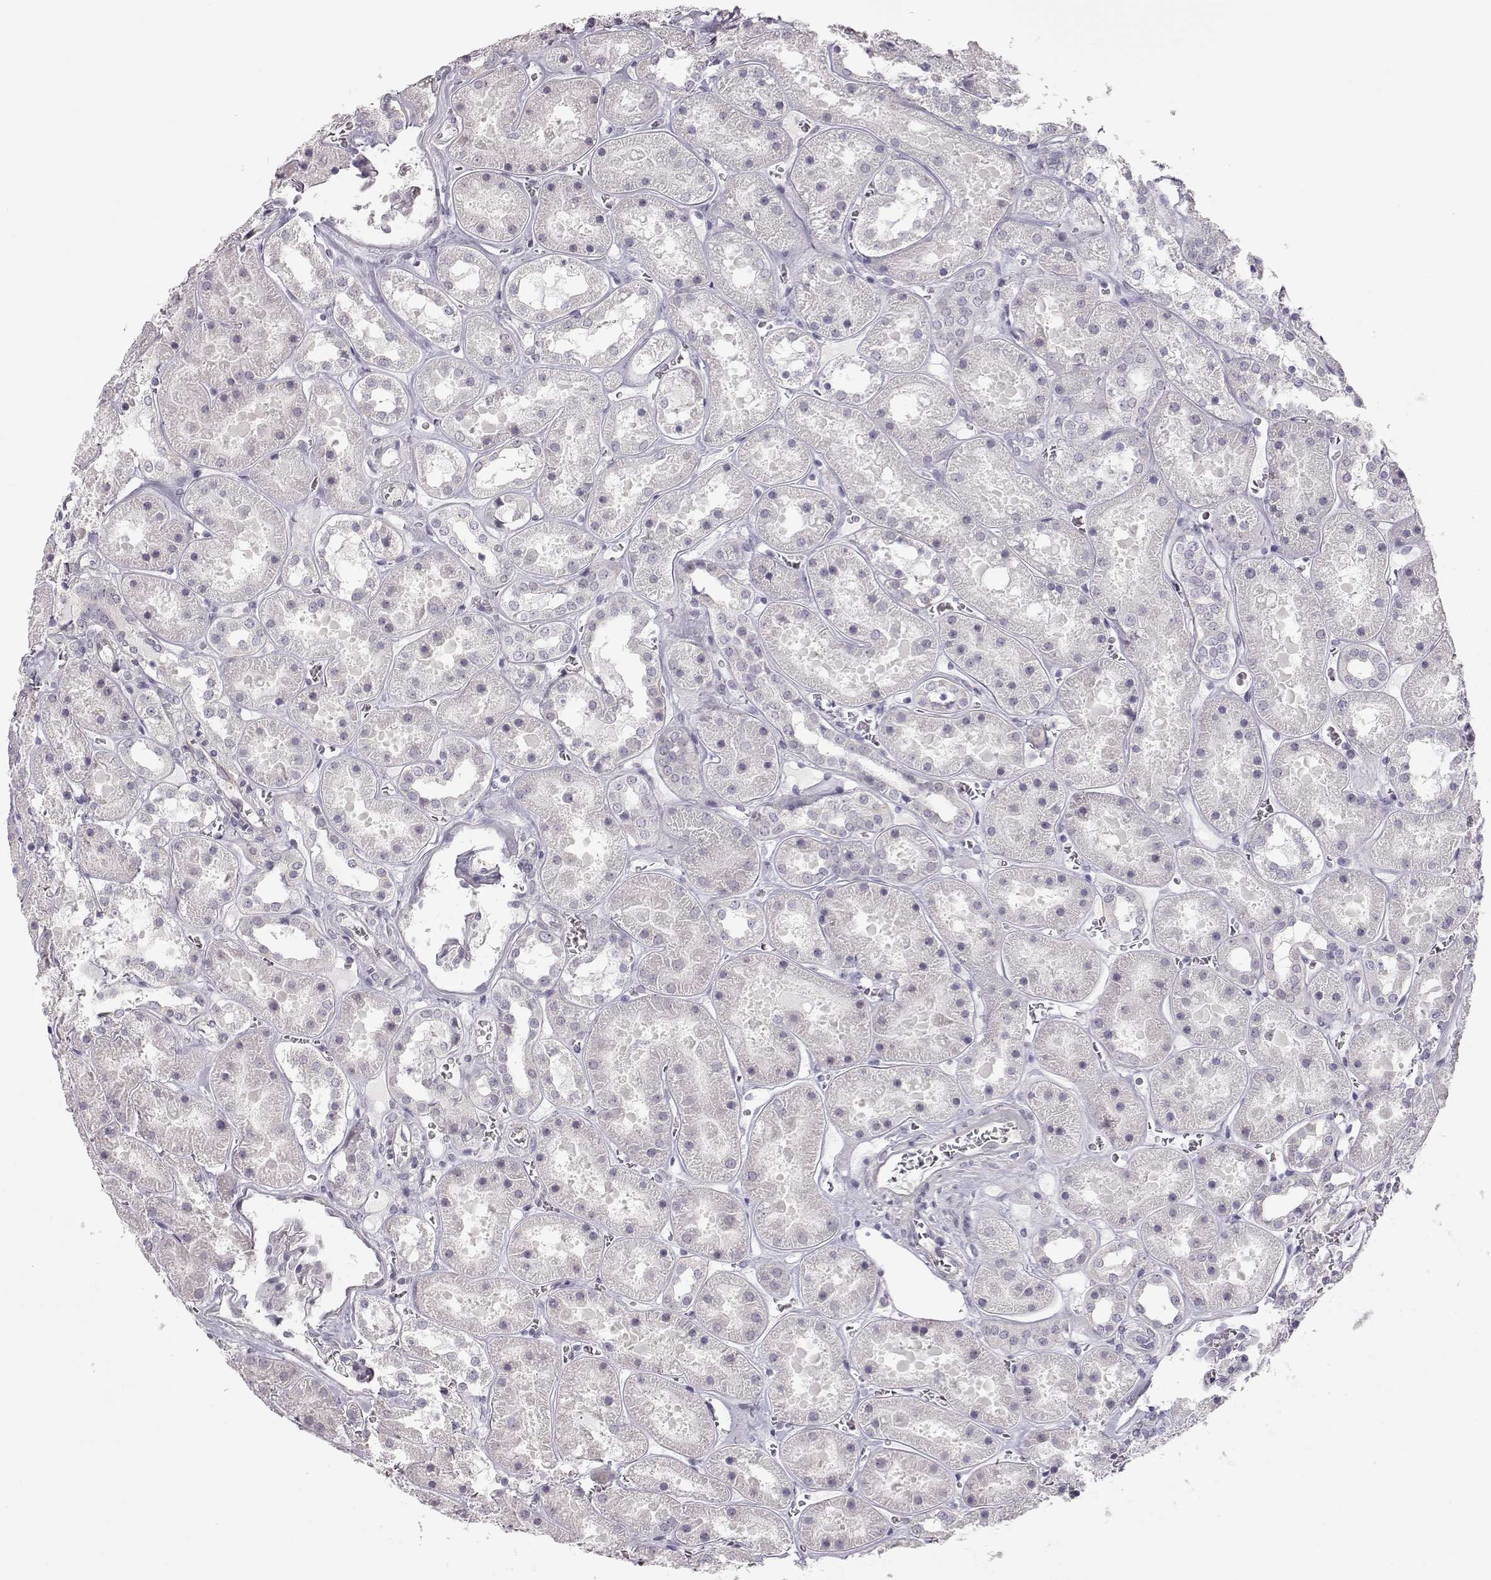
{"staining": {"intensity": "negative", "quantity": "none", "location": "none"}, "tissue": "kidney", "cell_type": "Cells in glomeruli", "image_type": "normal", "snomed": [{"axis": "morphology", "description": "Normal tissue, NOS"}, {"axis": "topography", "description": "Kidney"}], "caption": "Cells in glomeruli show no significant staining in benign kidney. Brightfield microscopy of IHC stained with DAB (brown) and hematoxylin (blue), captured at high magnification.", "gene": "FAM205A", "patient": {"sex": "female", "age": 41}}